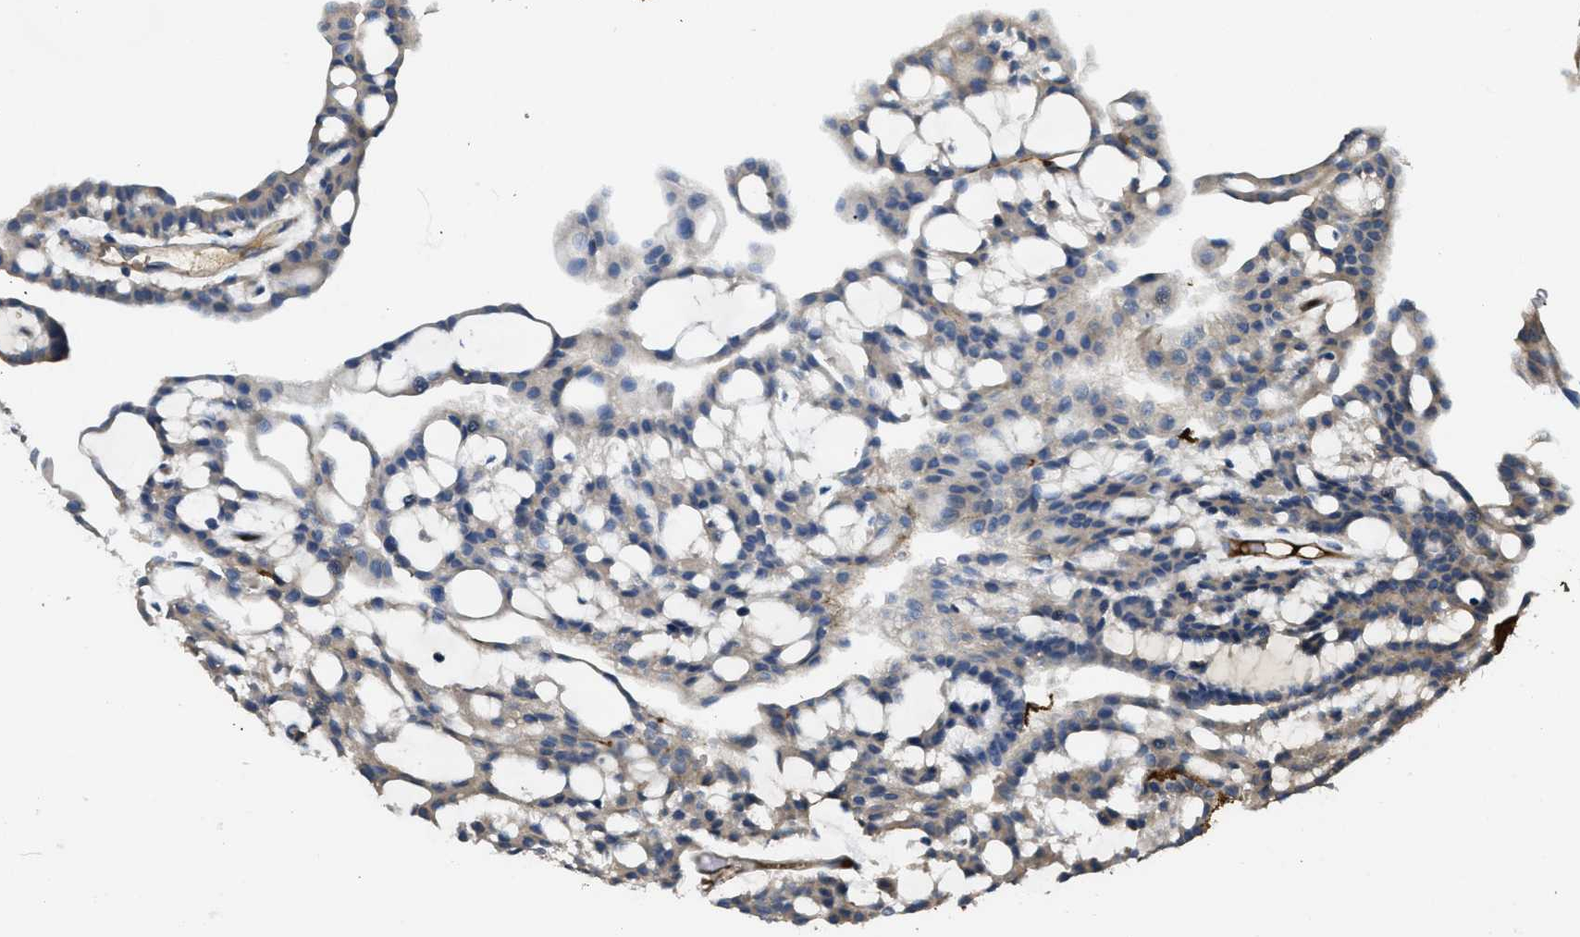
{"staining": {"intensity": "negative", "quantity": "none", "location": "none"}, "tissue": "renal cancer", "cell_type": "Tumor cells", "image_type": "cancer", "snomed": [{"axis": "morphology", "description": "Adenocarcinoma, NOS"}, {"axis": "topography", "description": "Kidney"}], "caption": "Human renal cancer stained for a protein using immunohistochemistry exhibits no staining in tumor cells.", "gene": "RIPK2", "patient": {"sex": "male", "age": 63}}